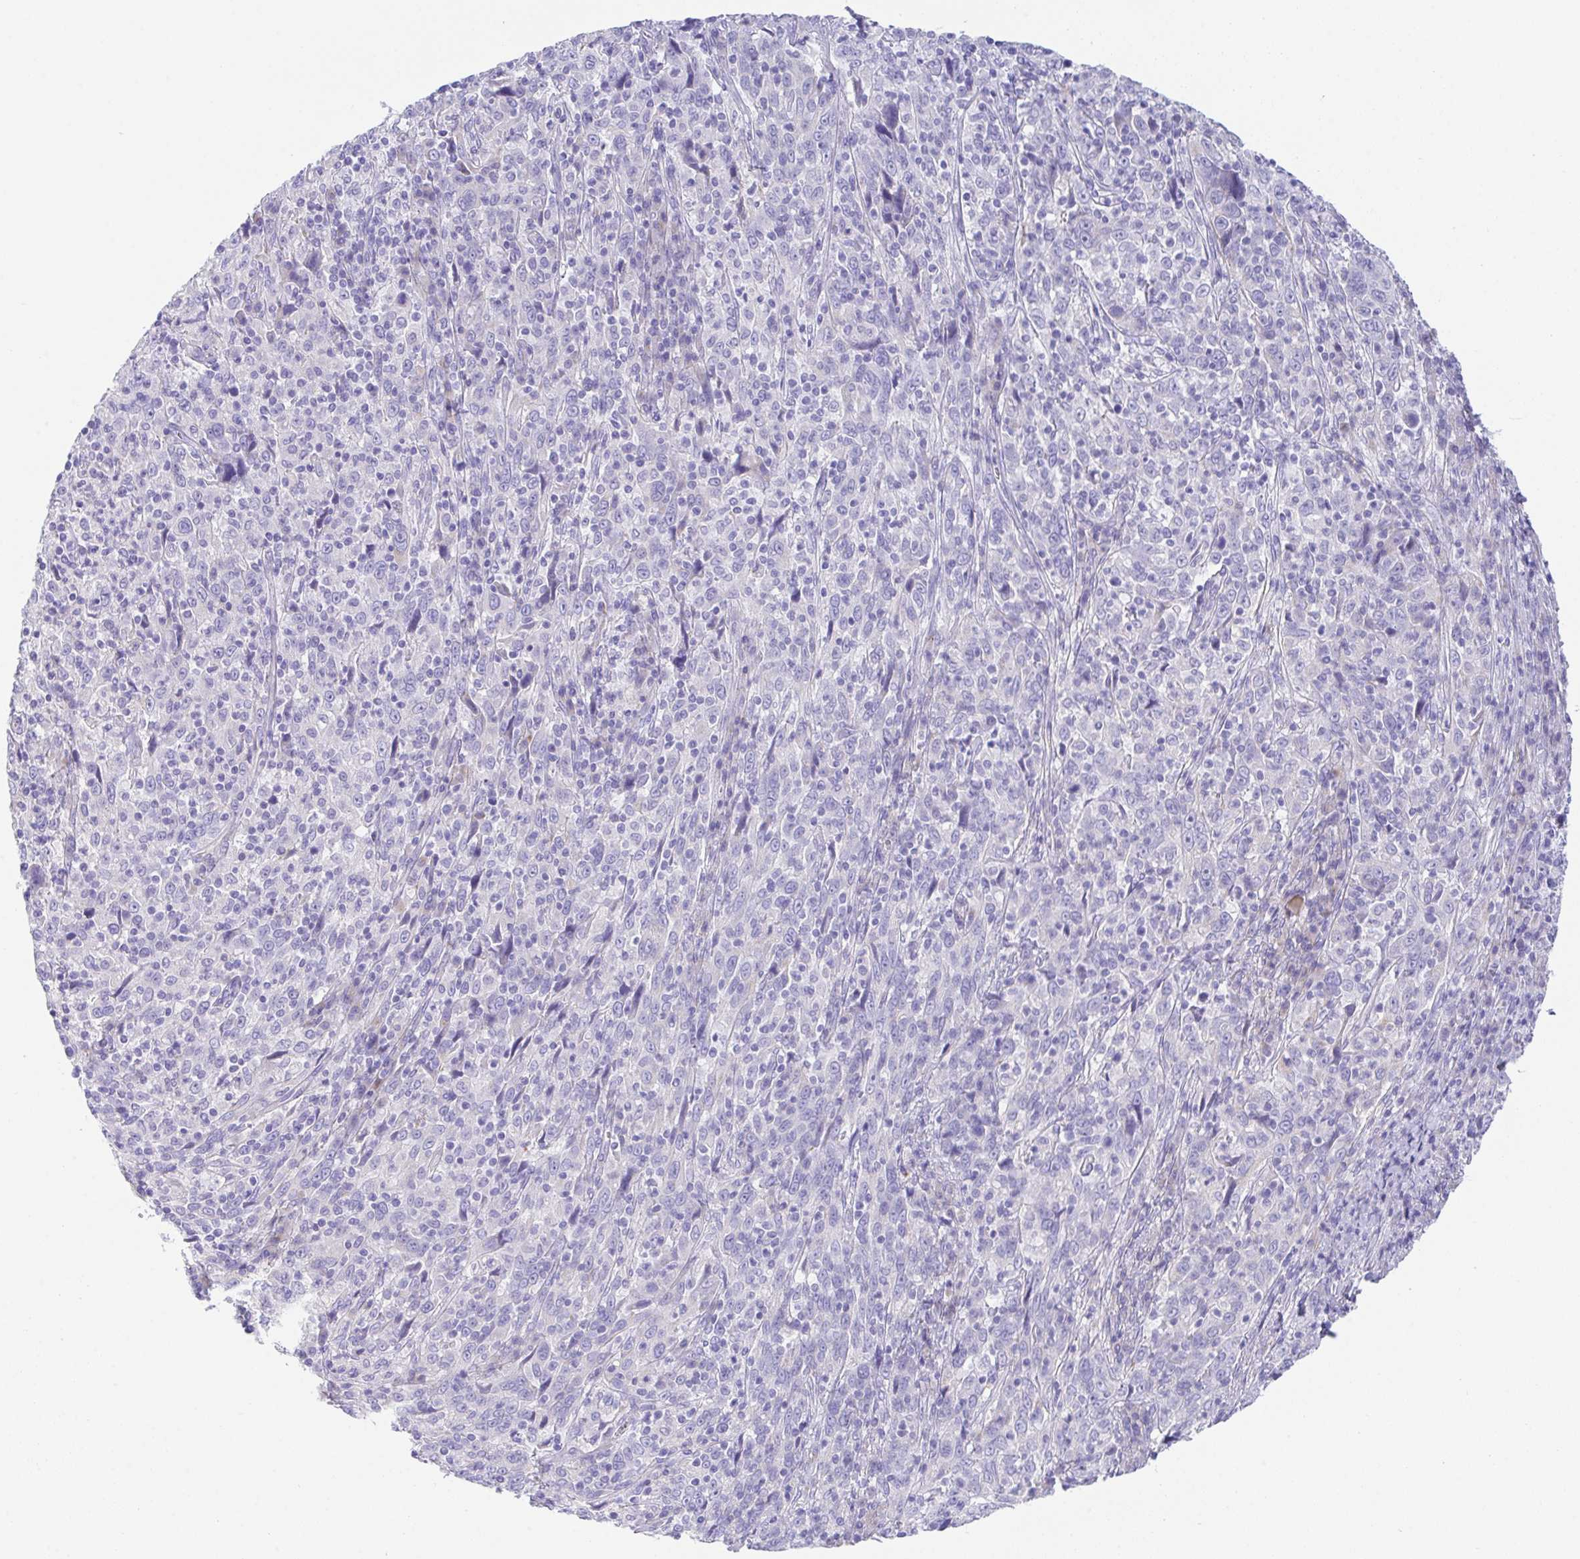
{"staining": {"intensity": "negative", "quantity": "none", "location": "none"}, "tissue": "cervical cancer", "cell_type": "Tumor cells", "image_type": "cancer", "snomed": [{"axis": "morphology", "description": "Squamous cell carcinoma, NOS"}, {"axis": "topography", "description": "Cervix"}], "caption": "Immunohistochemical staining of cervical cancer (squamous cell carcinoma) demonstrates no significant staining in tumor cells.", "gene": "TMEM106B", "patient": {"sex": "female", "age": 46}}